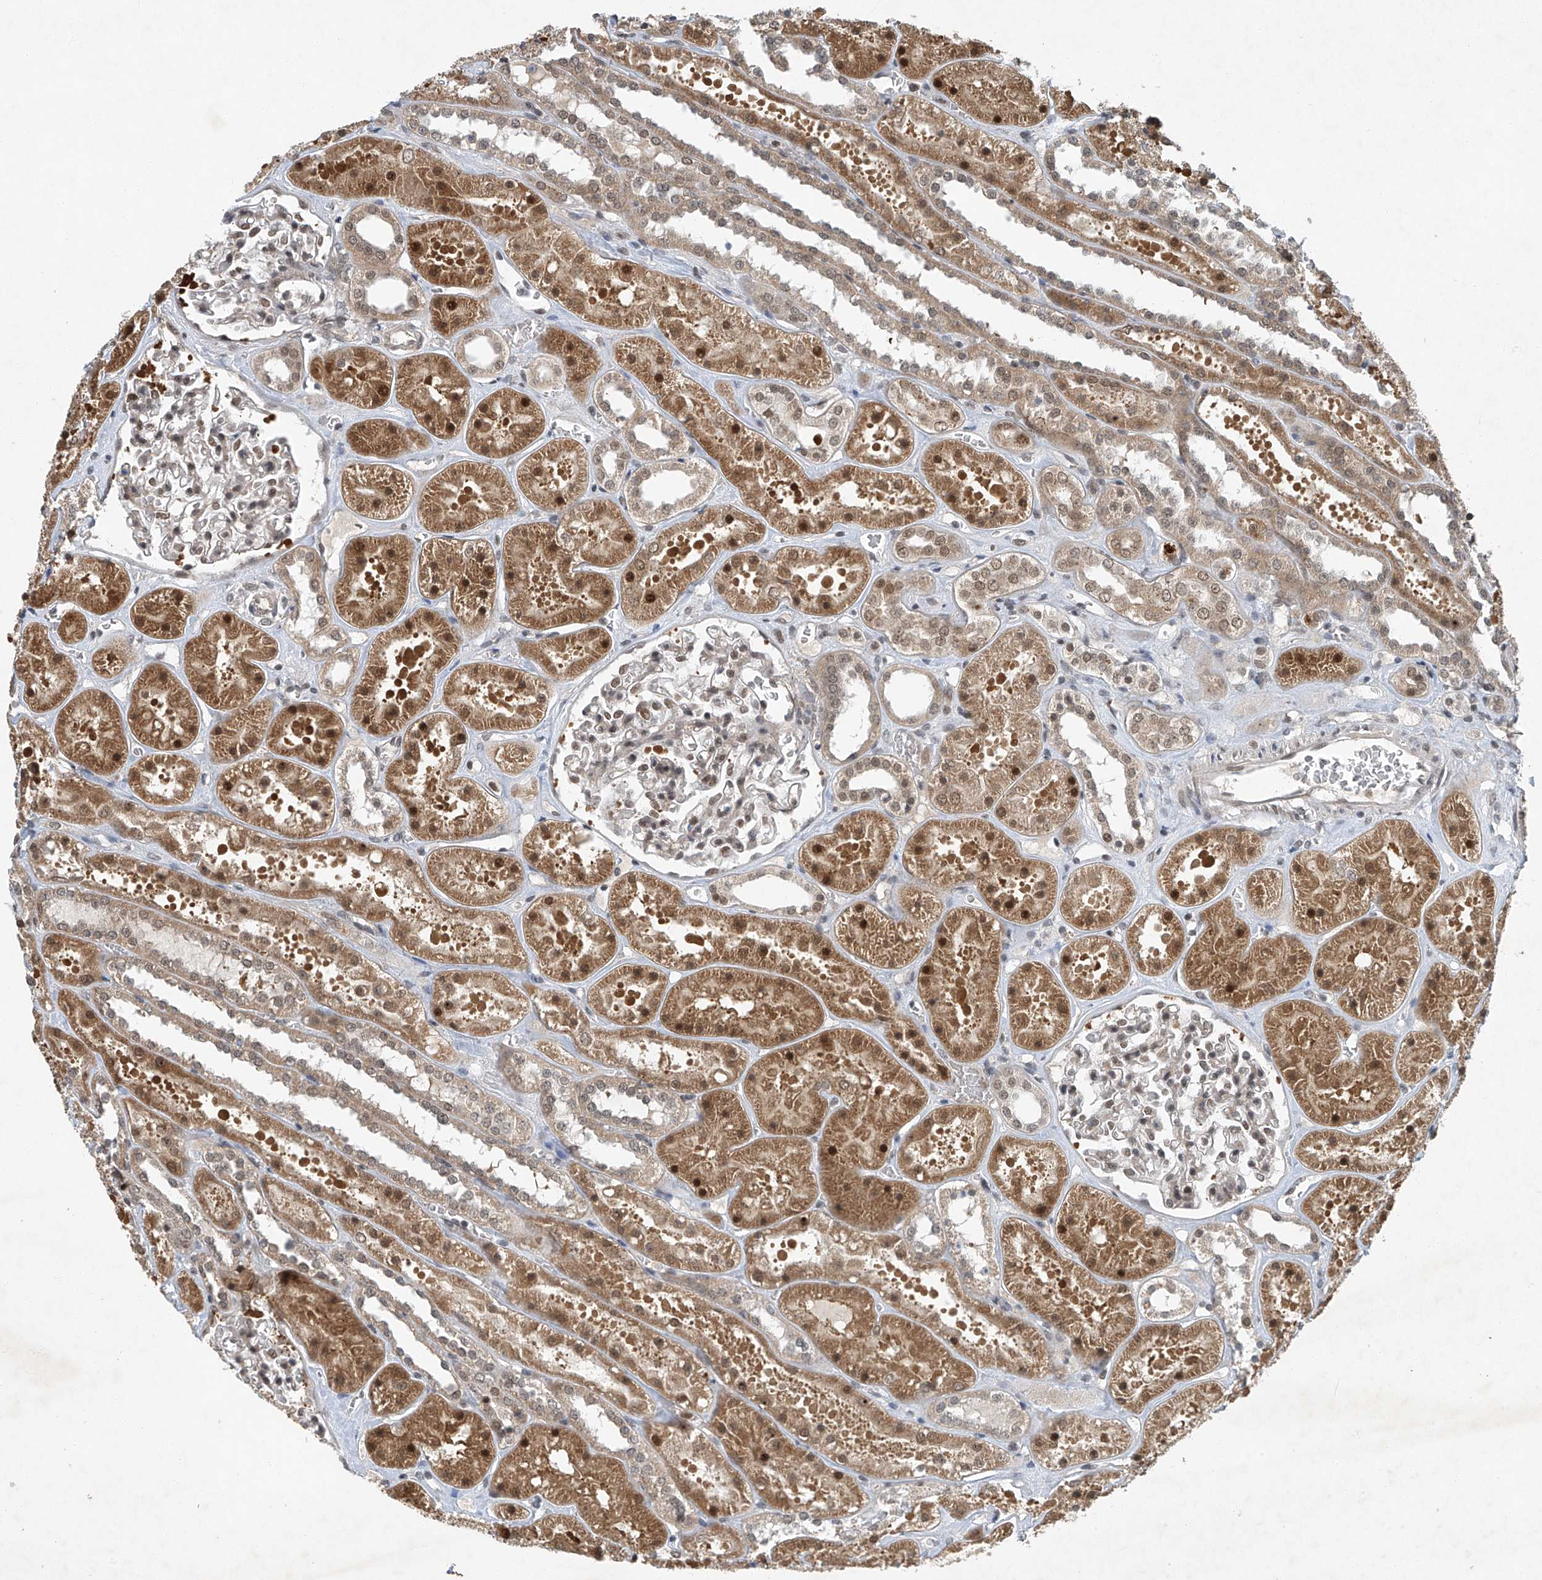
{"staining": {"intensity": "weak", "quantity": "<25%", "location": "nuclear"}, "tissue": "kidney", "cell_type": "Cells in glomeruli", "image_type": "normal", "snomed": [{"axis": "morphology", "description": "Normal tissue, NOS"}, {"axis": "topography", "description": "Kidney"}], "caption": "Immunohistochemistry histopathology image of benign human kidney stained for a protein (brown), which displays no expression in cells in glomeruli.", "gene": "TAF8", "patient": {"sex": "female", "age": 41}}